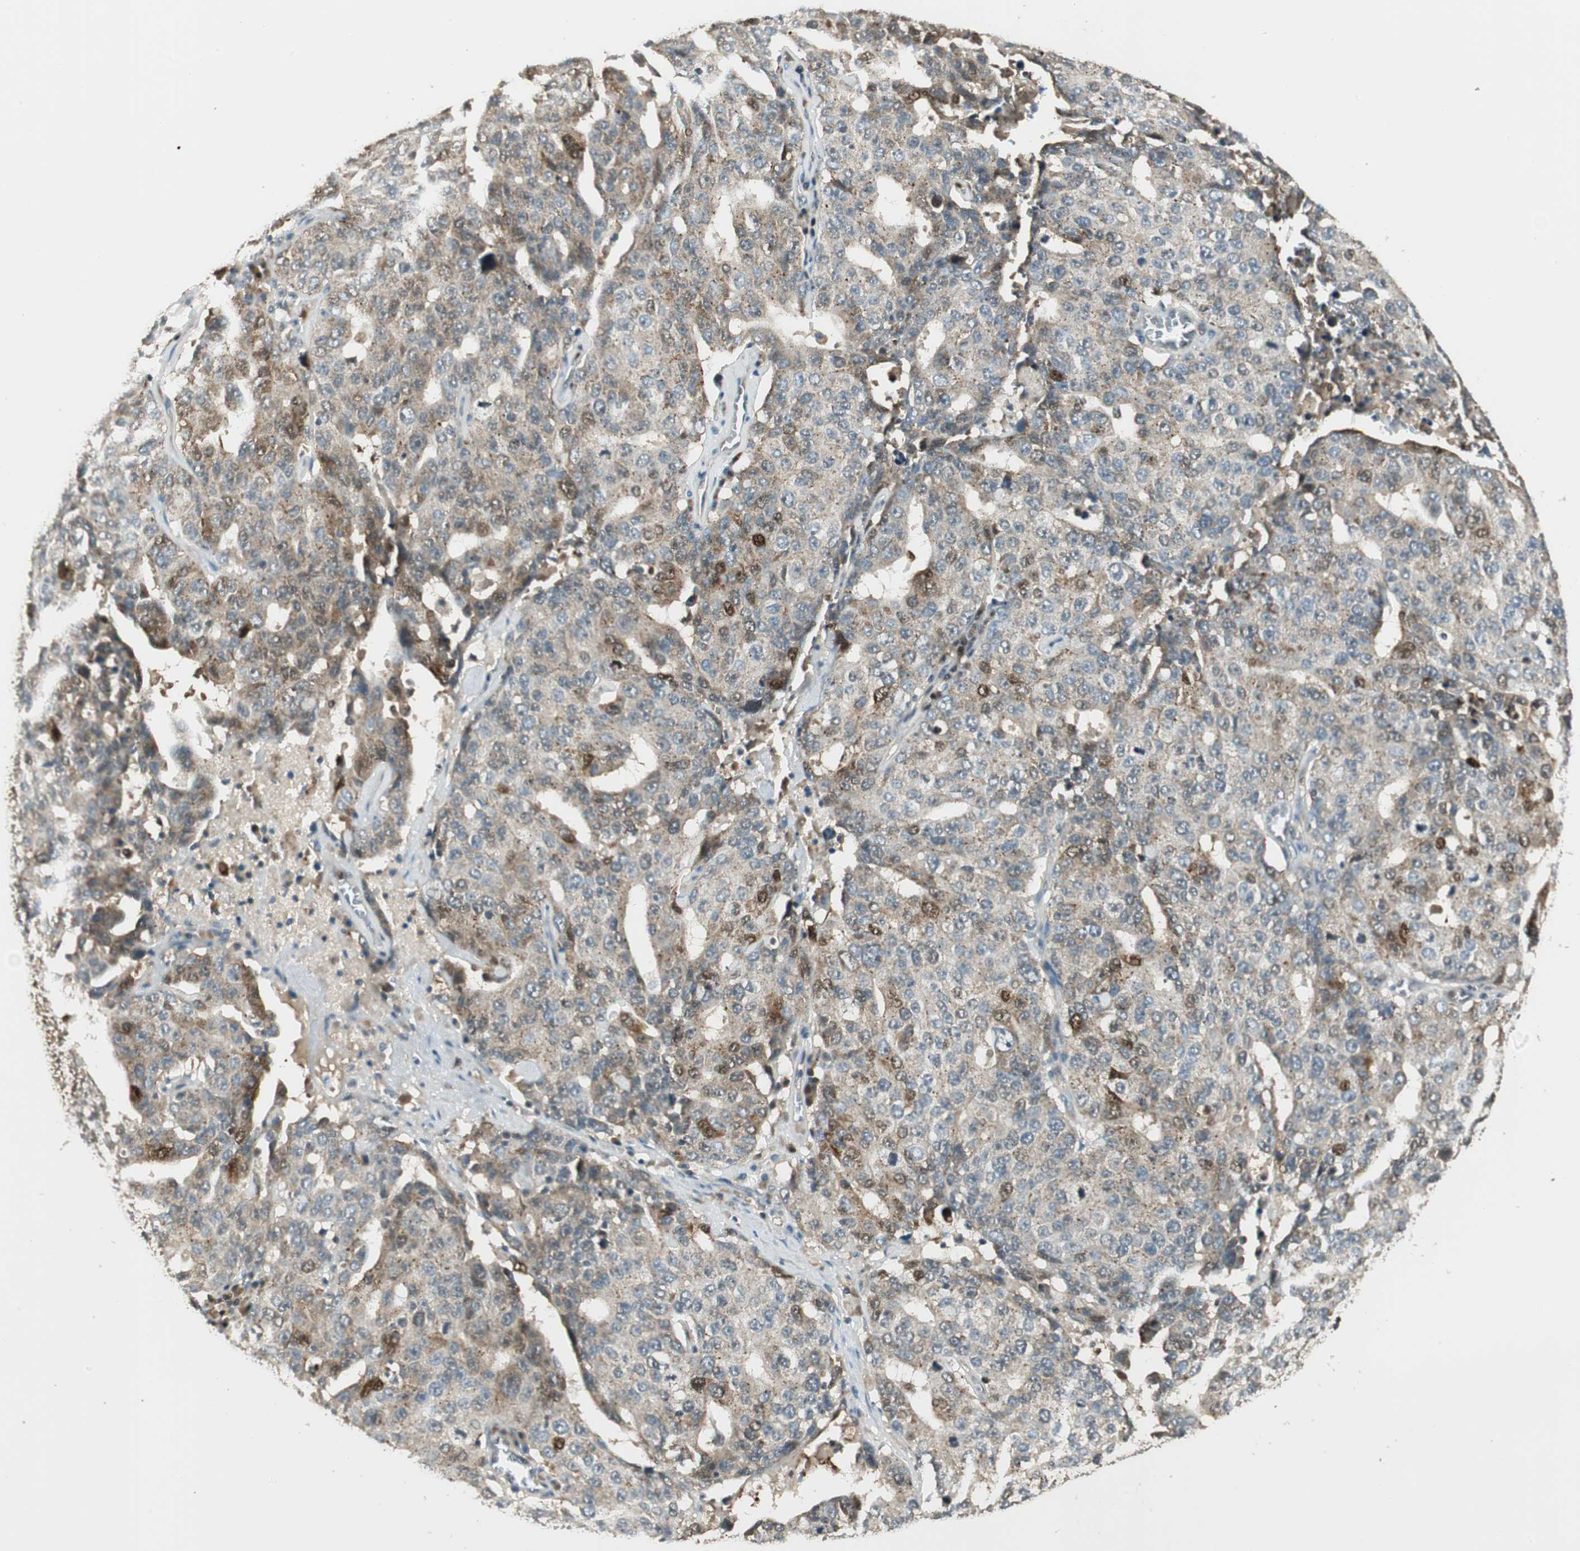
{"staining": {"intensity": "moderate", "quantity": "<25%", "location": "cytoplasmic/membranous,nuclear"}, "tissue": "ovarian cancer", "cell_type": "Tumor cells", "image_type": "cancer", "snomed": [{"axis": "morphology", "description": "Carcinoma, endometroid"}, {"axis": "topography", "description": "Ovary"}], "caption": "Moderate cytoplasmic/membranous and nuclear positivity for a protein is seen in approximately <25% of tumor cells of ovarian endometroid carcinoma using IHC.", "gene": "LTA4H", "patient": {"sex": "female", "age": 62}}